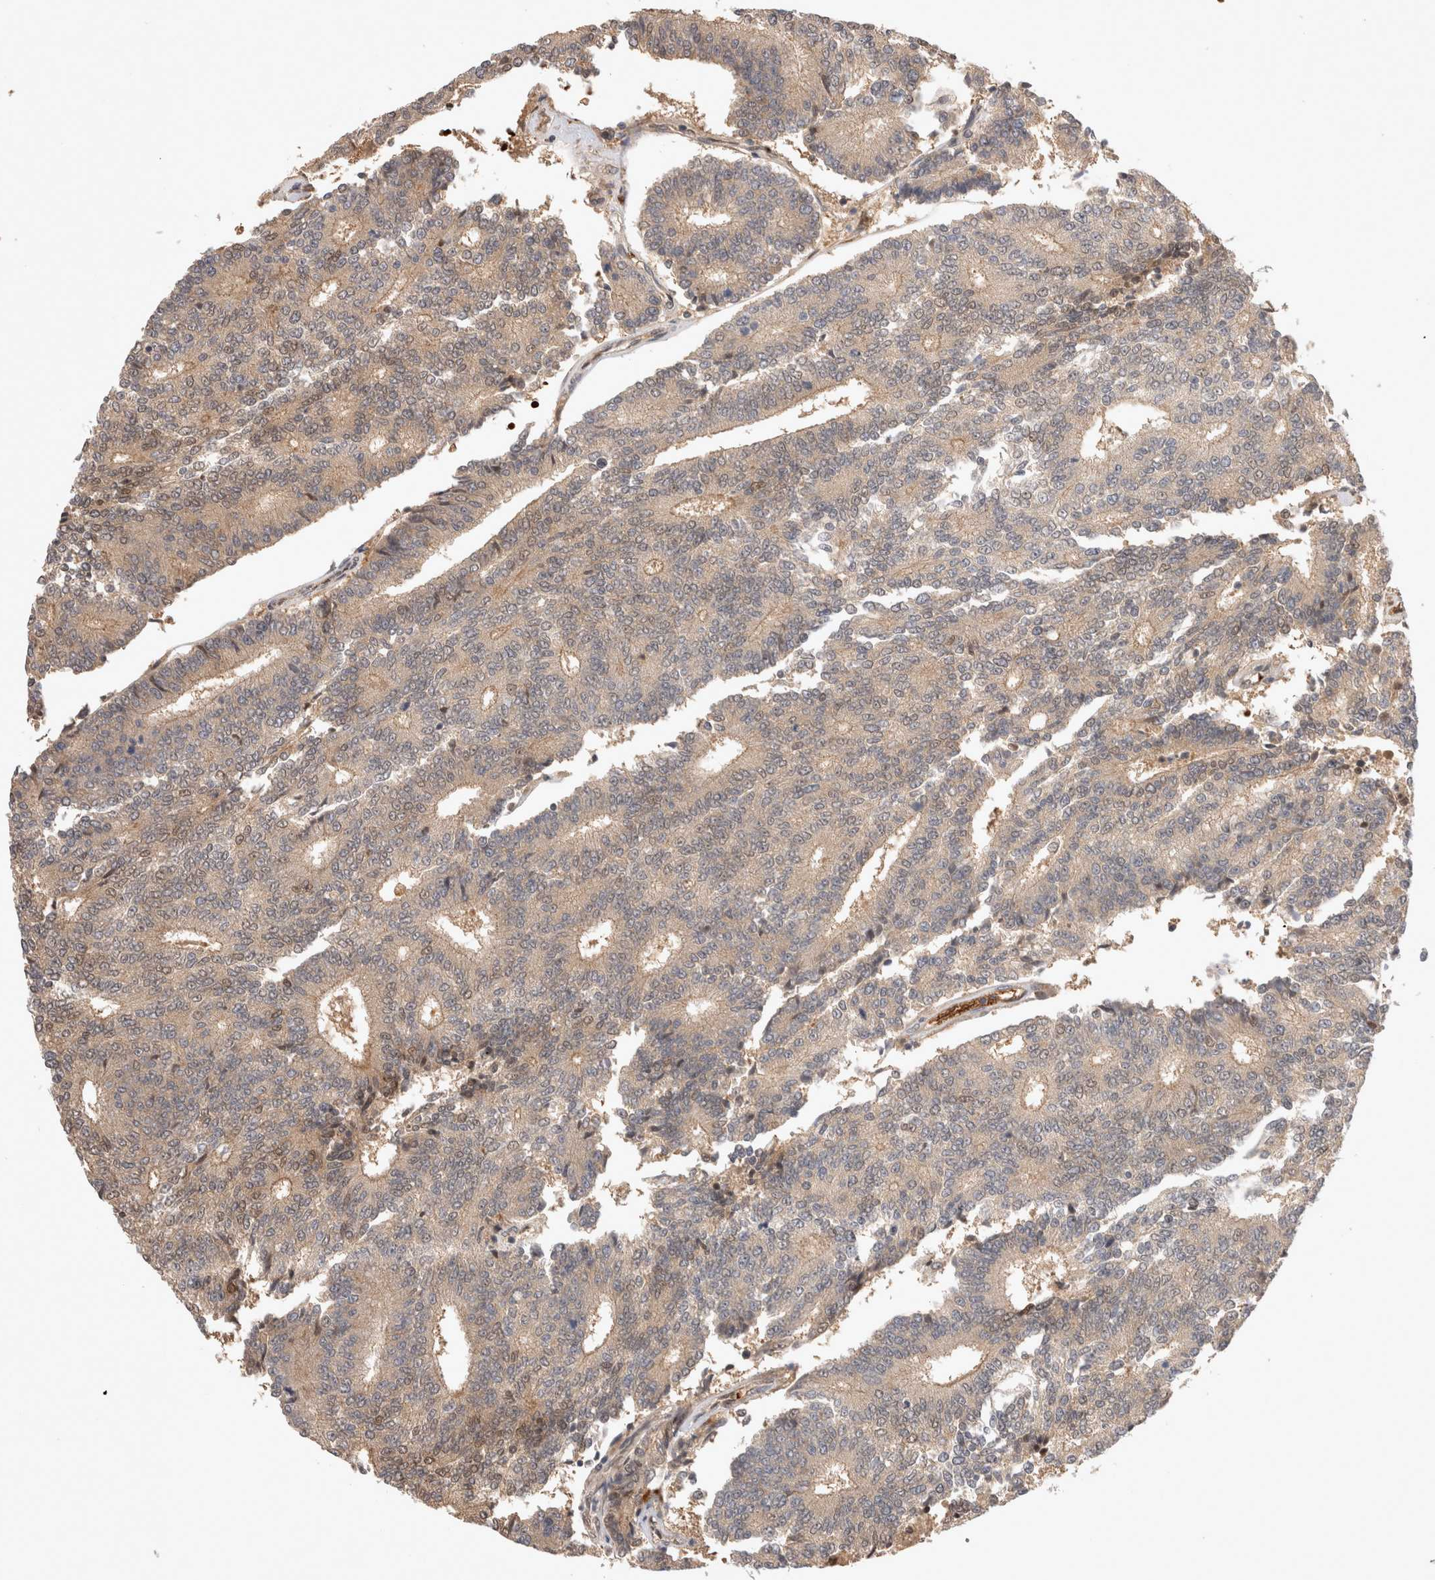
{"staining": {"intensity": "weak", "quantity": "<25%", "location": "cytoplasmic/membranous"}, "tissue": "prostate cancer", "cell_type": "Tumor cells", "image_type": "cancer", "snomed": [{"axis": "morphology", "description": "Normal tissue, NOS"}, {"axis": "morphology", "description": "Adenocarcinoma, High grade"}, {"axis": "topography", "description": "Prostate"}, {"axis": "topography", "description": "Seminal veicle"}], "caption": "High-grade adenocarcinoma (prostate) stained for a protein using IHC shows no expression tumor cells.", "gene": "OTUD6B", "patient": {"sex": "male", "age": 55}}